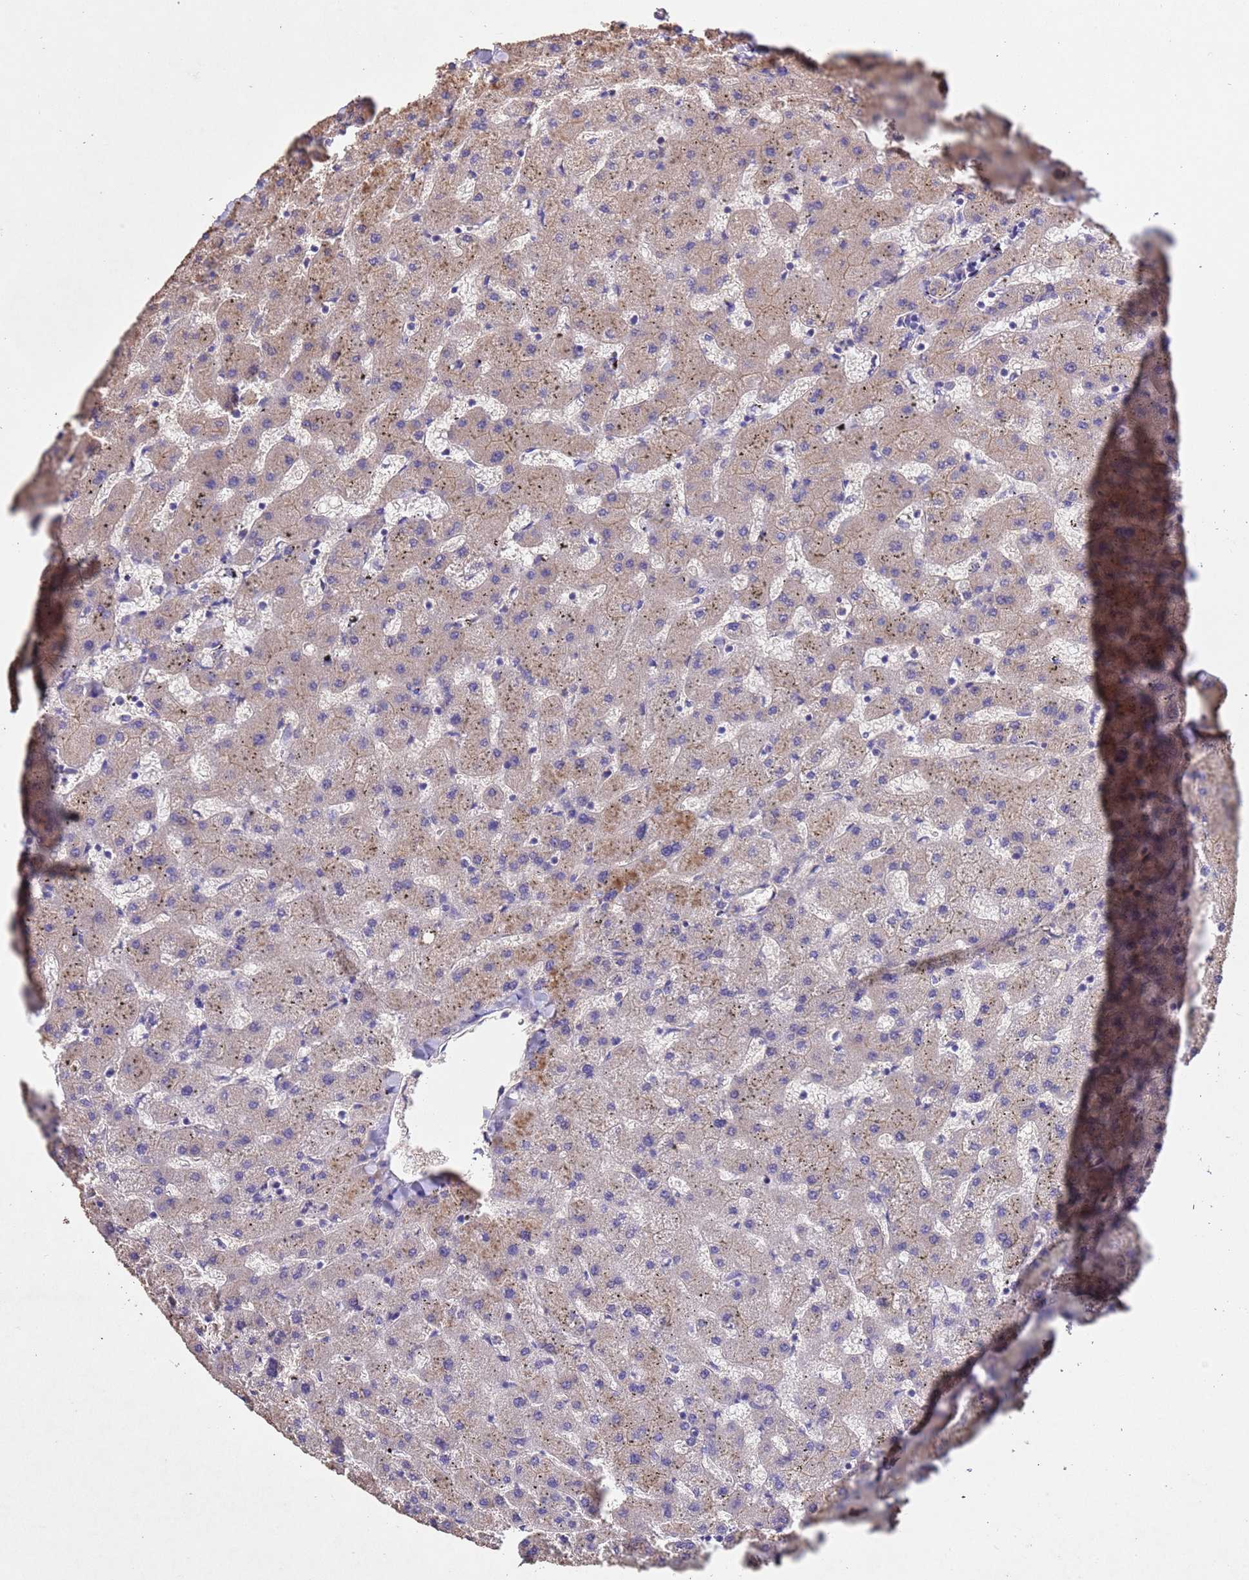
{"staining": {"intensity": "moderate", "quantity": ">75%", "location": "cytoplasmic/membranous"}, "tissue": "liver", "cell_type": "Cholangiocytes", "image_type": "normal", "snomed": [{"axis": "morphology", "description": "Normal tissue, NOS"}, {"axis": "topography", "description": "Liver"}], "caption": "Protein analysis of benign liver shows moderate cytoplasmic/membranous staining in approximately >75% of cholangiocytes. (IHC, brightfield microscopy, high magnification).", "gene": "MTX3", "patient": {"sex": "female", "age": 63}}